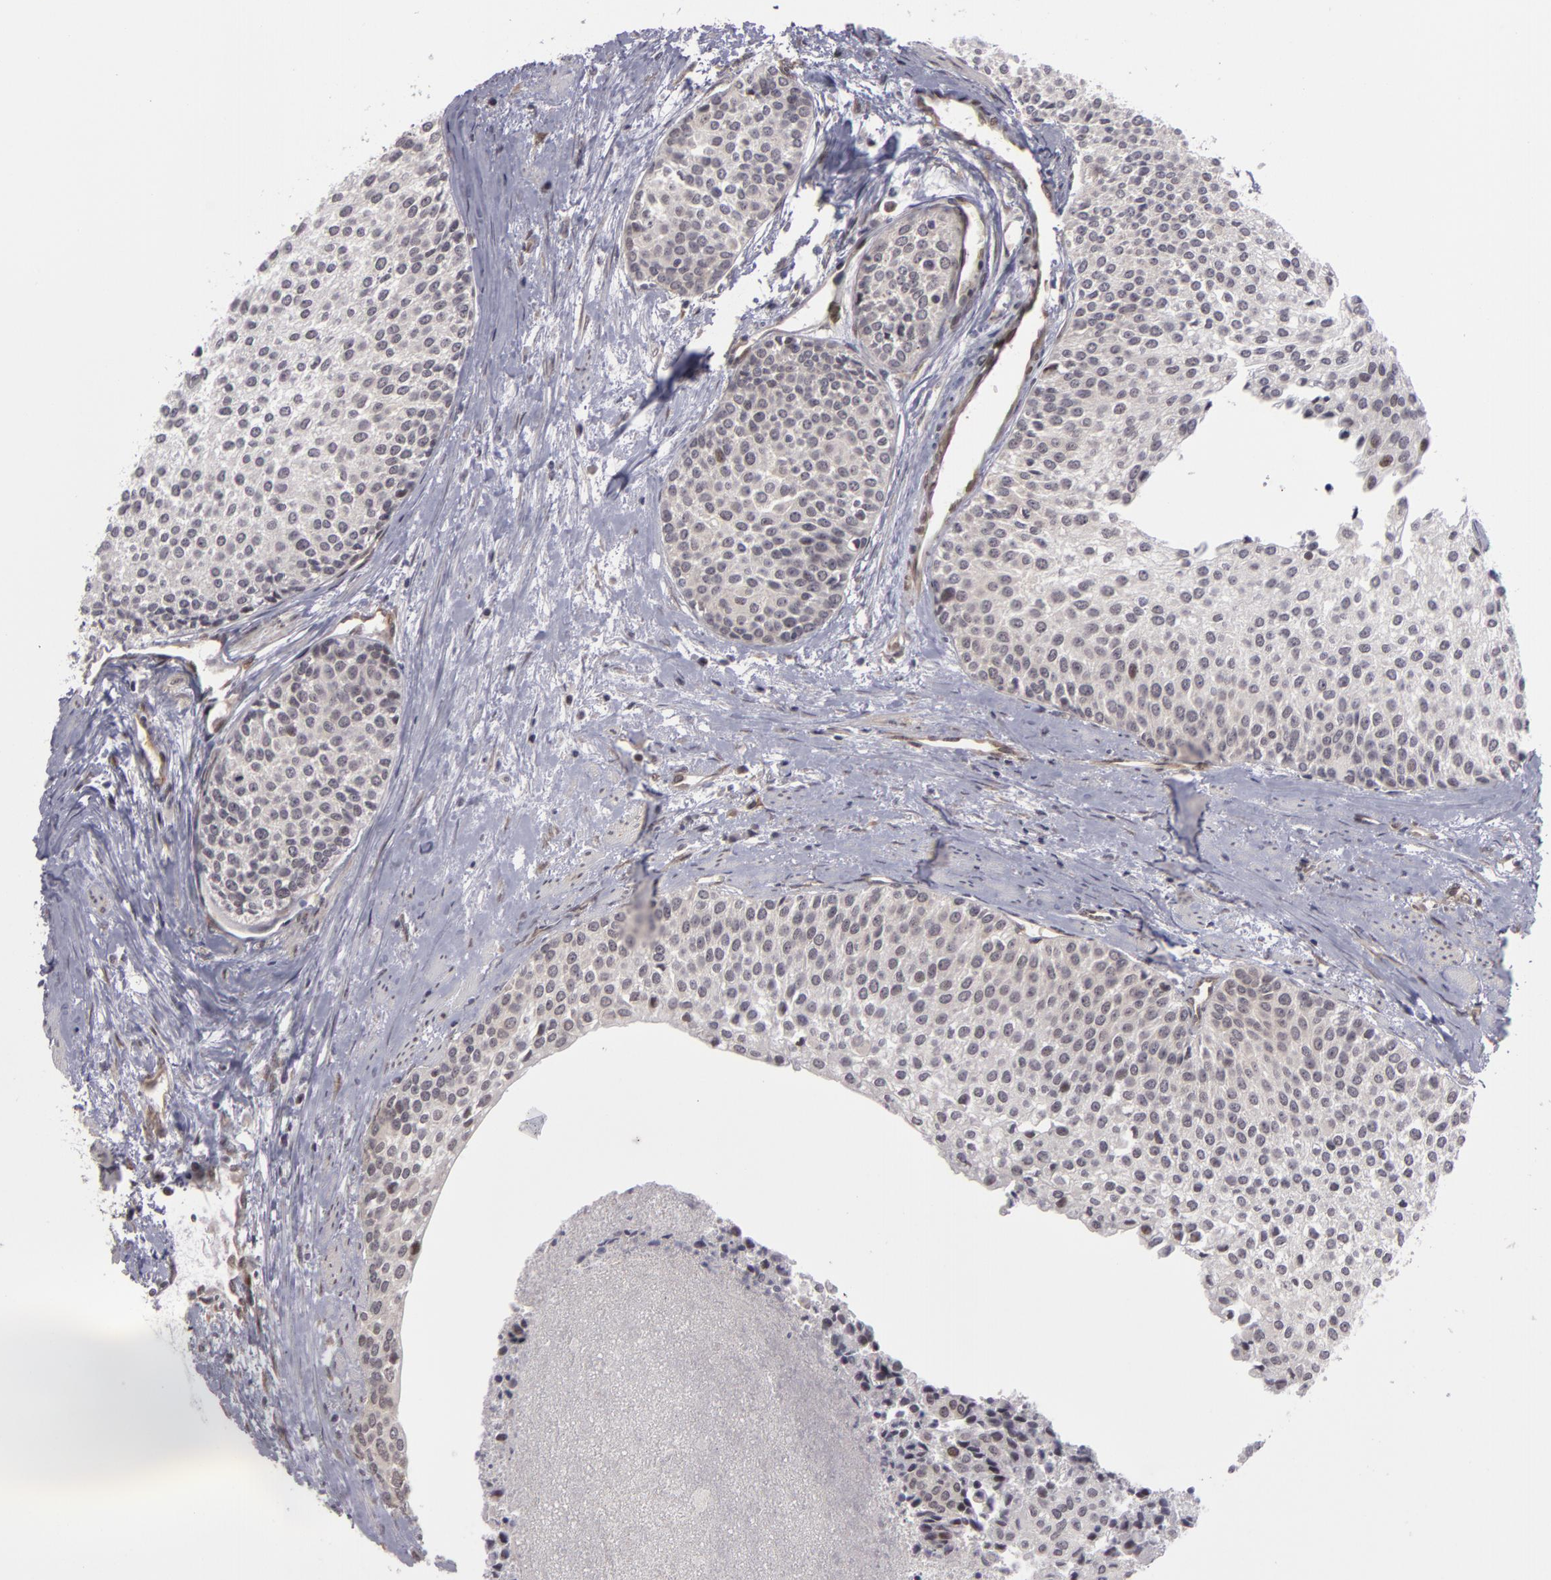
{"staining": {"intensity": "negative", "quantity": "none", "location": "none"}, "tissue": "urothelial cancer", "cell_type": "Tumor cells", "image_type": "cancer", "snomed": [{"axis": "morphology", "description": "Urothelial carcinoma, Low grade"}, {"axis": "topography", "description": "Urinary bladder"}], "caption": "Tumor cells are negative for brown protein staining in urothelial carcinoma (low-grade).", "gene": "ZNF133", "patient": {"sex": "female", "age": 73}}